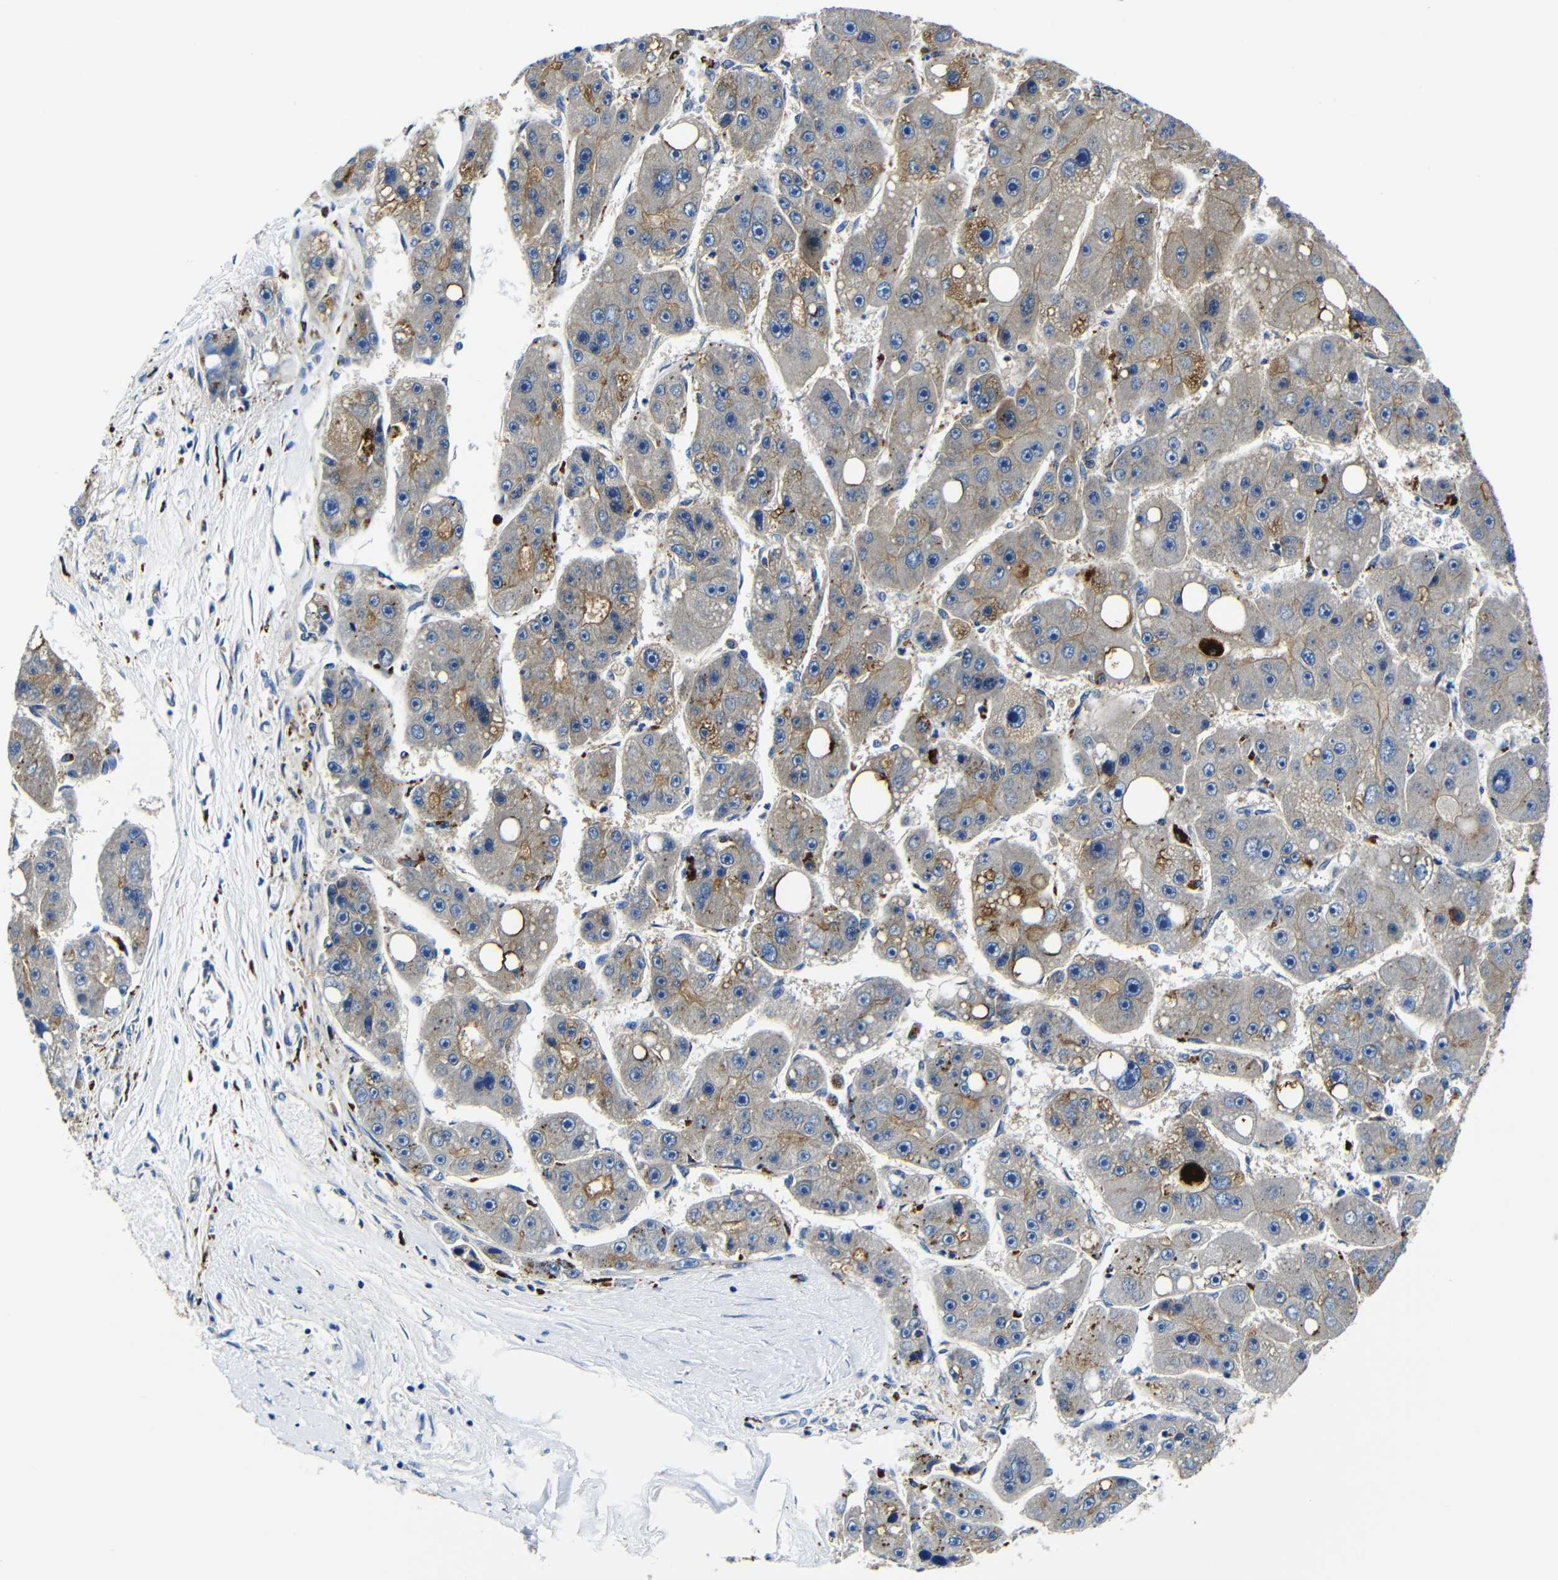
{"staining": {"intensity": "moderate", "quantity": "<25%", "location": "cytoplasmic/membranous"}, "tissue": "liver cancer", "cell_type": "Tumor cells", "image_type": "cancer", "snomed": [{"axis": "morphology", "description": "Carcinoma, Hepatocellular, NOS"}, {"axis": "topography", "description": "Liver"}], "caption": "Liver hepatocellular carcinoma stained with a protein marker exhibits moderate staining in tumor cells.", "gene": "GIMAP2", "patient": {"sex": "female", "age": 61}}